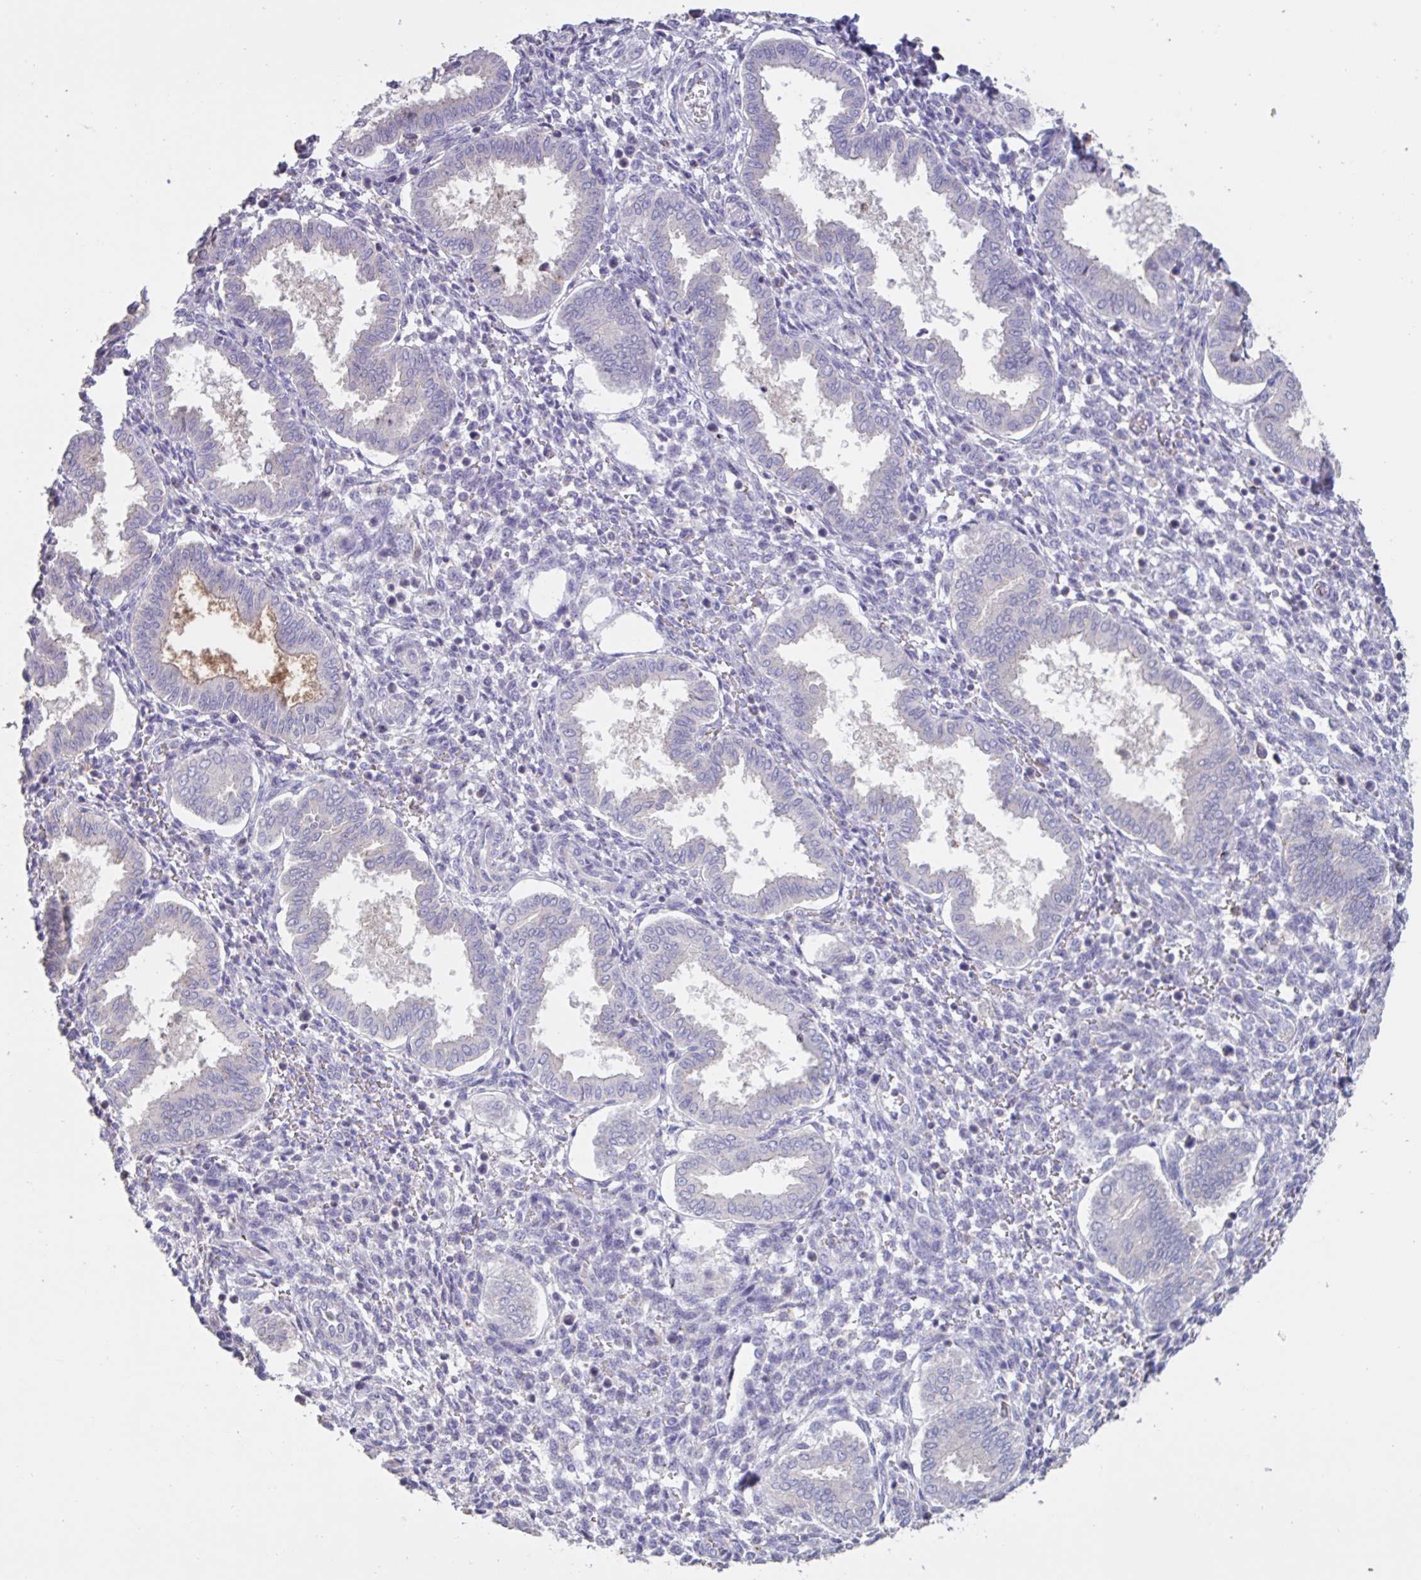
{"staining": {"intensity": "negative", "quantity": "none", "location": "none"}, "tissue": "endometrium", "cell_type": "Cells in endometrial stroma", "image_type": "normal", "snomed": [{"axis": "morphology", "description": "Normal tissue, NOS"}, {"axis": "topography", "description": "Endometrium"}], "caption": "Immunohistochemistry image of benign endometrium stained for a protein (brown), which demonstrates no staining in cells in endometrial stroma. (Immunohistochemistry, brightfield microscopy, high magnification).", "gene": "CHMP5", "patient": {"sex": "female", "age": 24}}